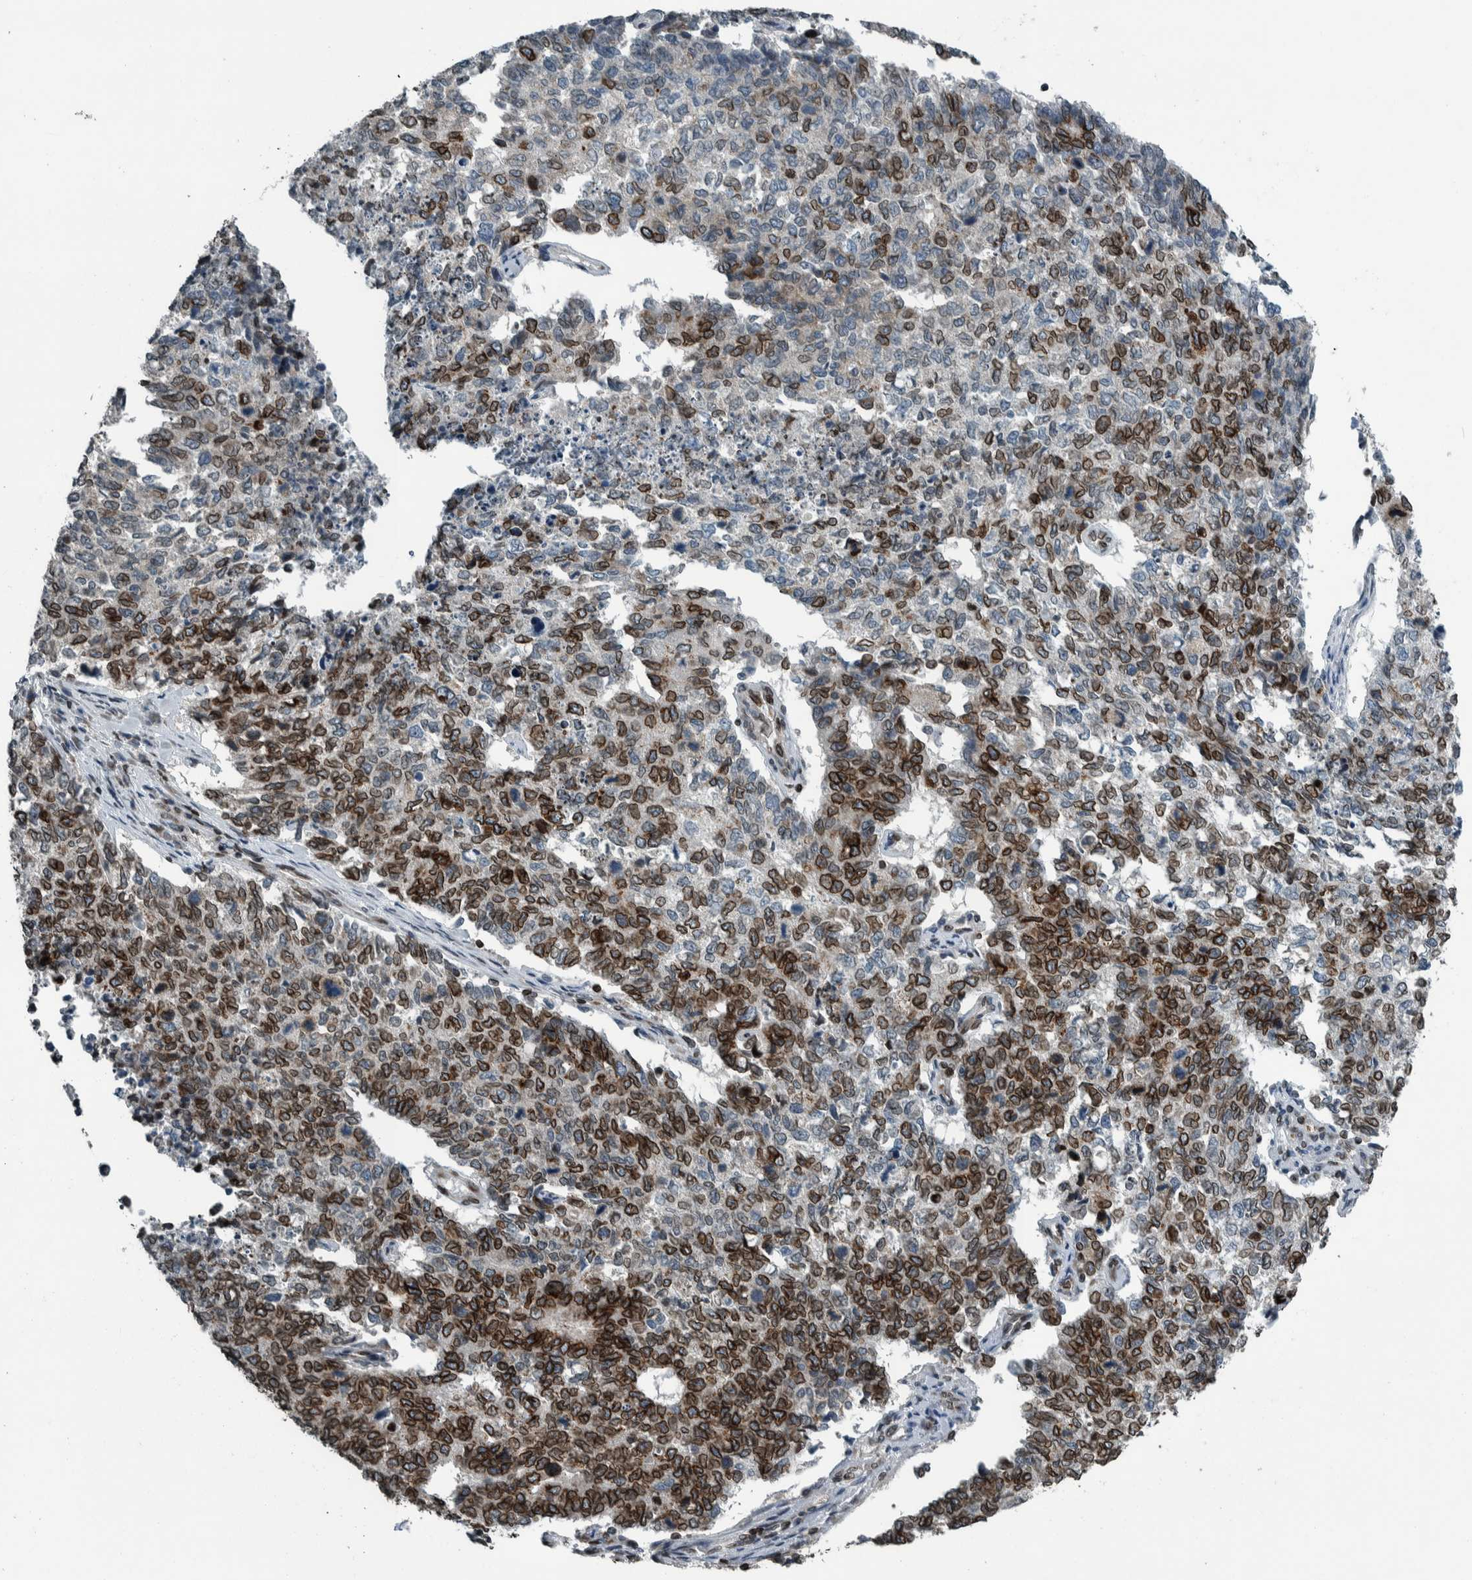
{"staining": {"intensity": "strong", "quantity": ">75%", "location": "cytoplasmic/membranous,nuclear"}, "tissue": "cervical cancer", "cell_type": "Tumor cells", "image_type": "cancer", "snomed": [{"axis": "morphology", "description": "Squamous cell carcinoma, NOS"}, {"axis": "topography", "description": "Cervix"}], "caption": "Immunohistochemical staining of squamous cell carcinoma (cervical) reveals strong cytoplasmic/membranous and nuclear protein expression in approximately >75% of tumor cells.", "gene": "FAM135B", "patient": {"sex": "female", "age": 63}}